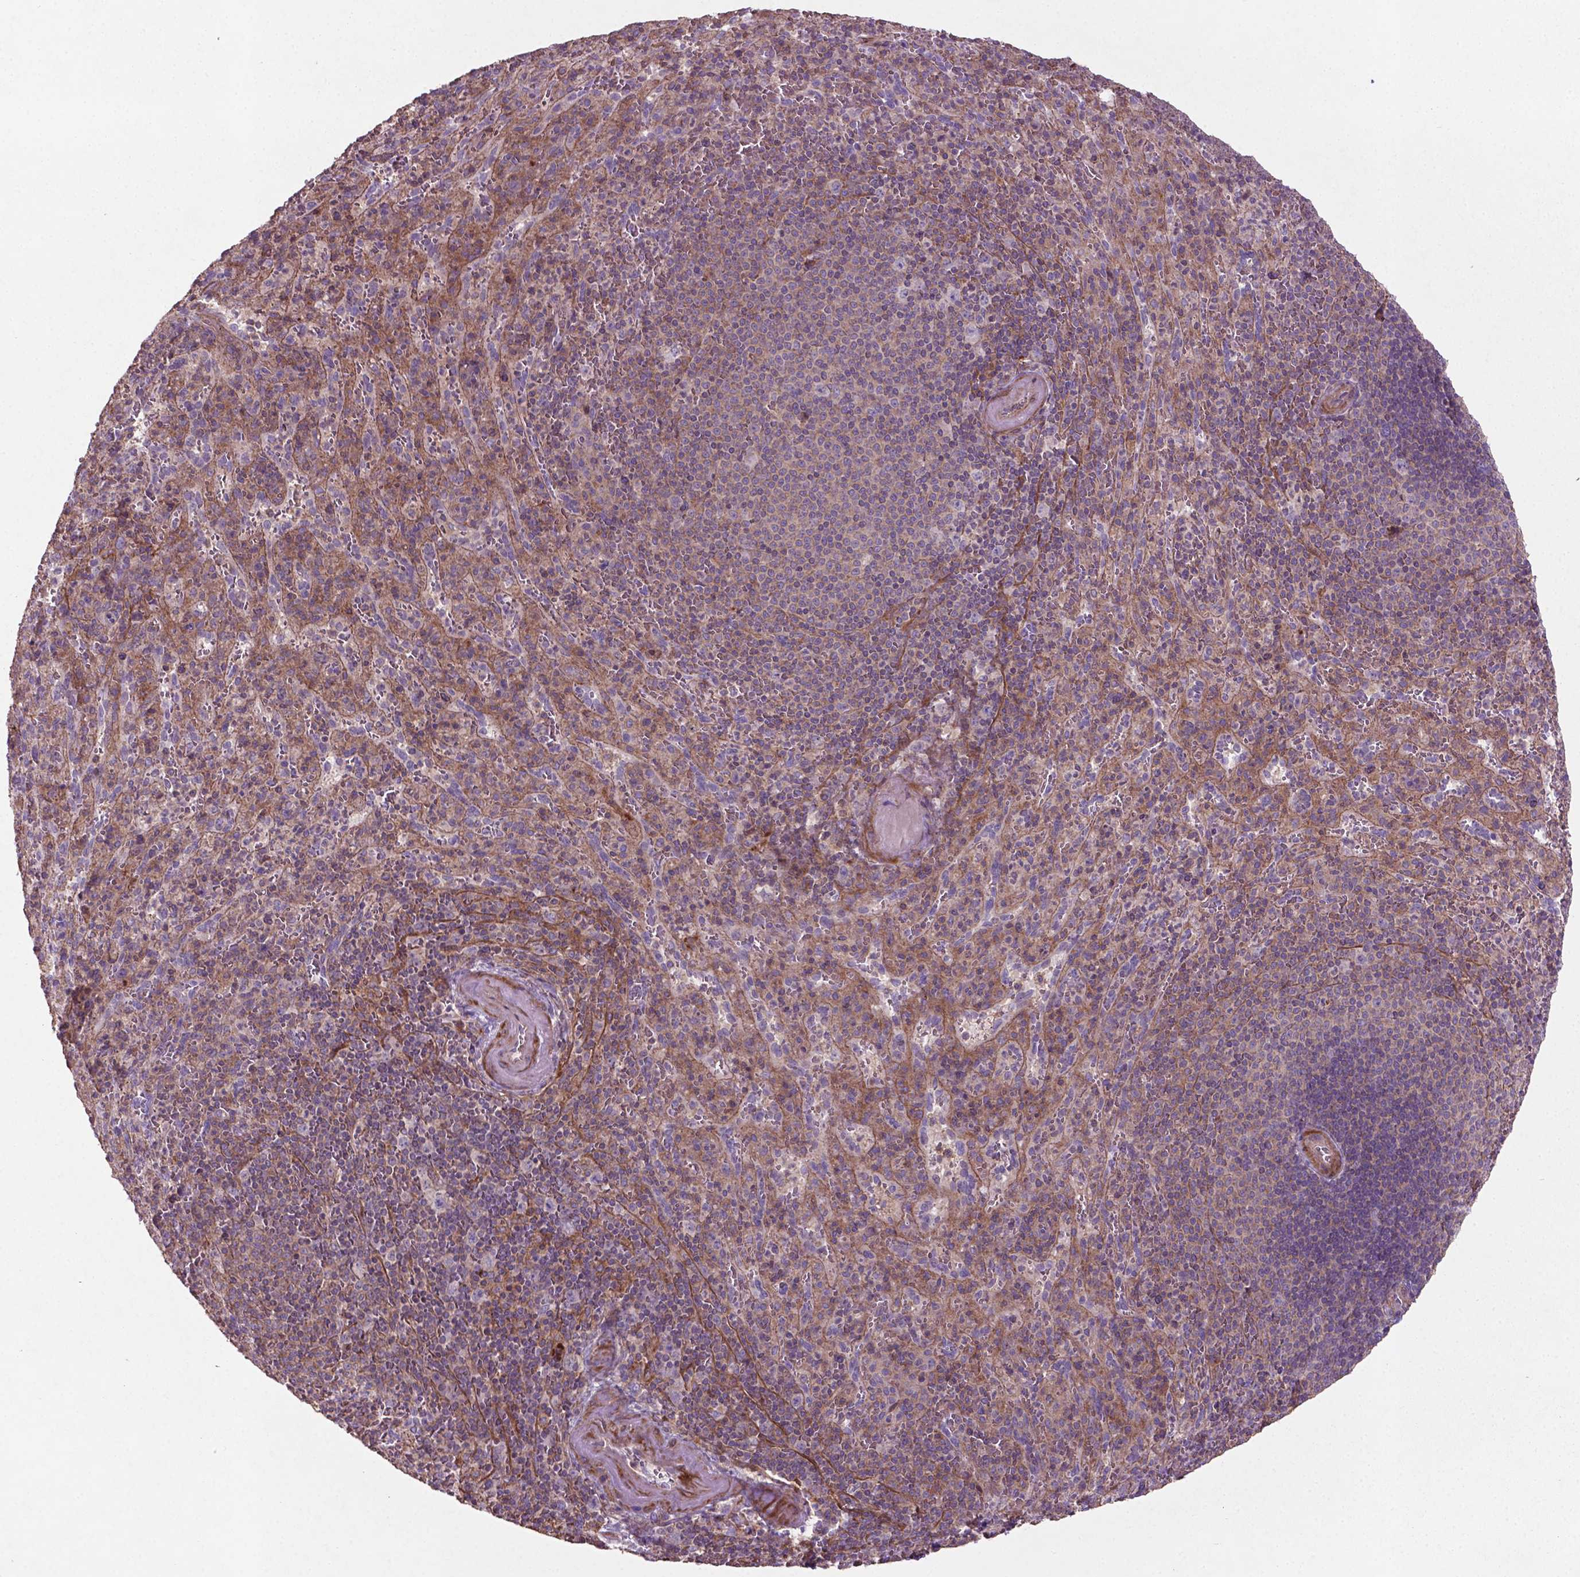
{"staining": {"intensity": "weak", "quantity": "<25%", "location": "cytoplasmic/membranous"}, "tissue": "spleen", "cell_type": "Cells in red pulp", "image_type": "normal", "snomed": [{"axis": "morphology", "description": "Normal tissue, NOS"}, {"axis": "topography", "description": "Spleen"}], "caption": "Immunohistochemical staining of benign human spleen reveals no significant positivity in cells in red pulp. (DAB (3,3'-diaminobenzidine) IHC, high magnification).", "gene": "BMP4", "patient": {"sex": "male", "age": 57}}